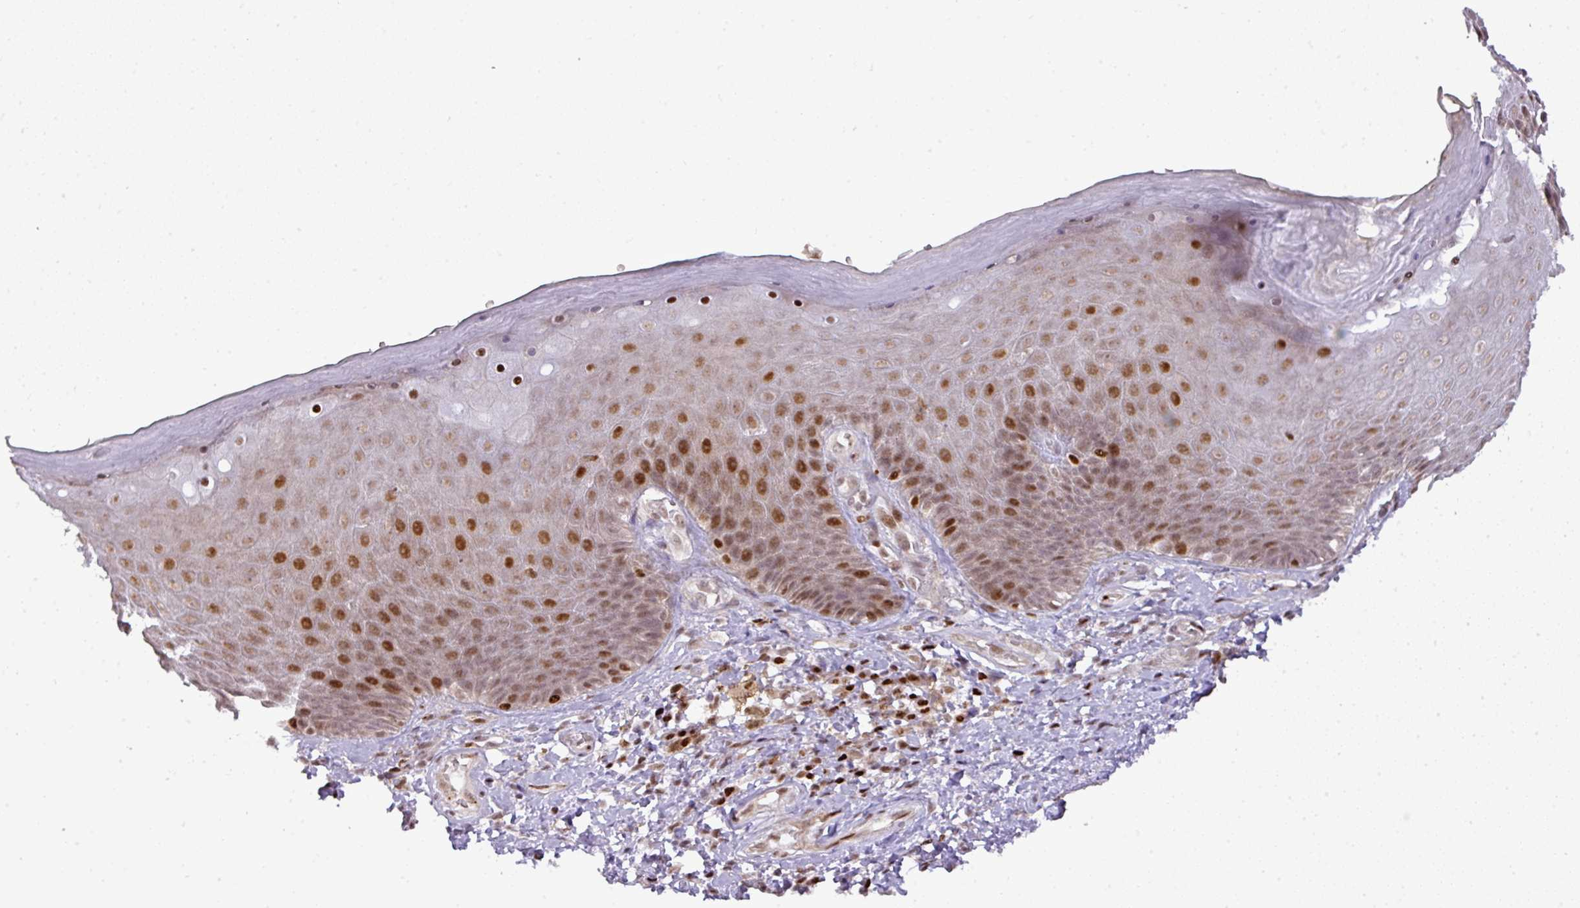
{"staining": {"intensity": "strong", "quantity": "25%-75%", "location": "nuclear"}, "tissue": "skin", "cell_type": "Epidermal cells", "image_type": "normal", "snomed": [{"axis": "morphology", "description": "Normal tissue, NOS"}, {"axis": "topography", "description": "Anal"}, {"axis": "topography", "description": "Peripheral nerve tissue"}], "caption": "IHC histopathology image of normal human skin stained for a protein (brown), which demonstrates high levels of strong nuclear expression in approximately 25%-75% of epidermal cells.", "gene": "MYSM1", "patient": {"sex": "male", "age": 53}}